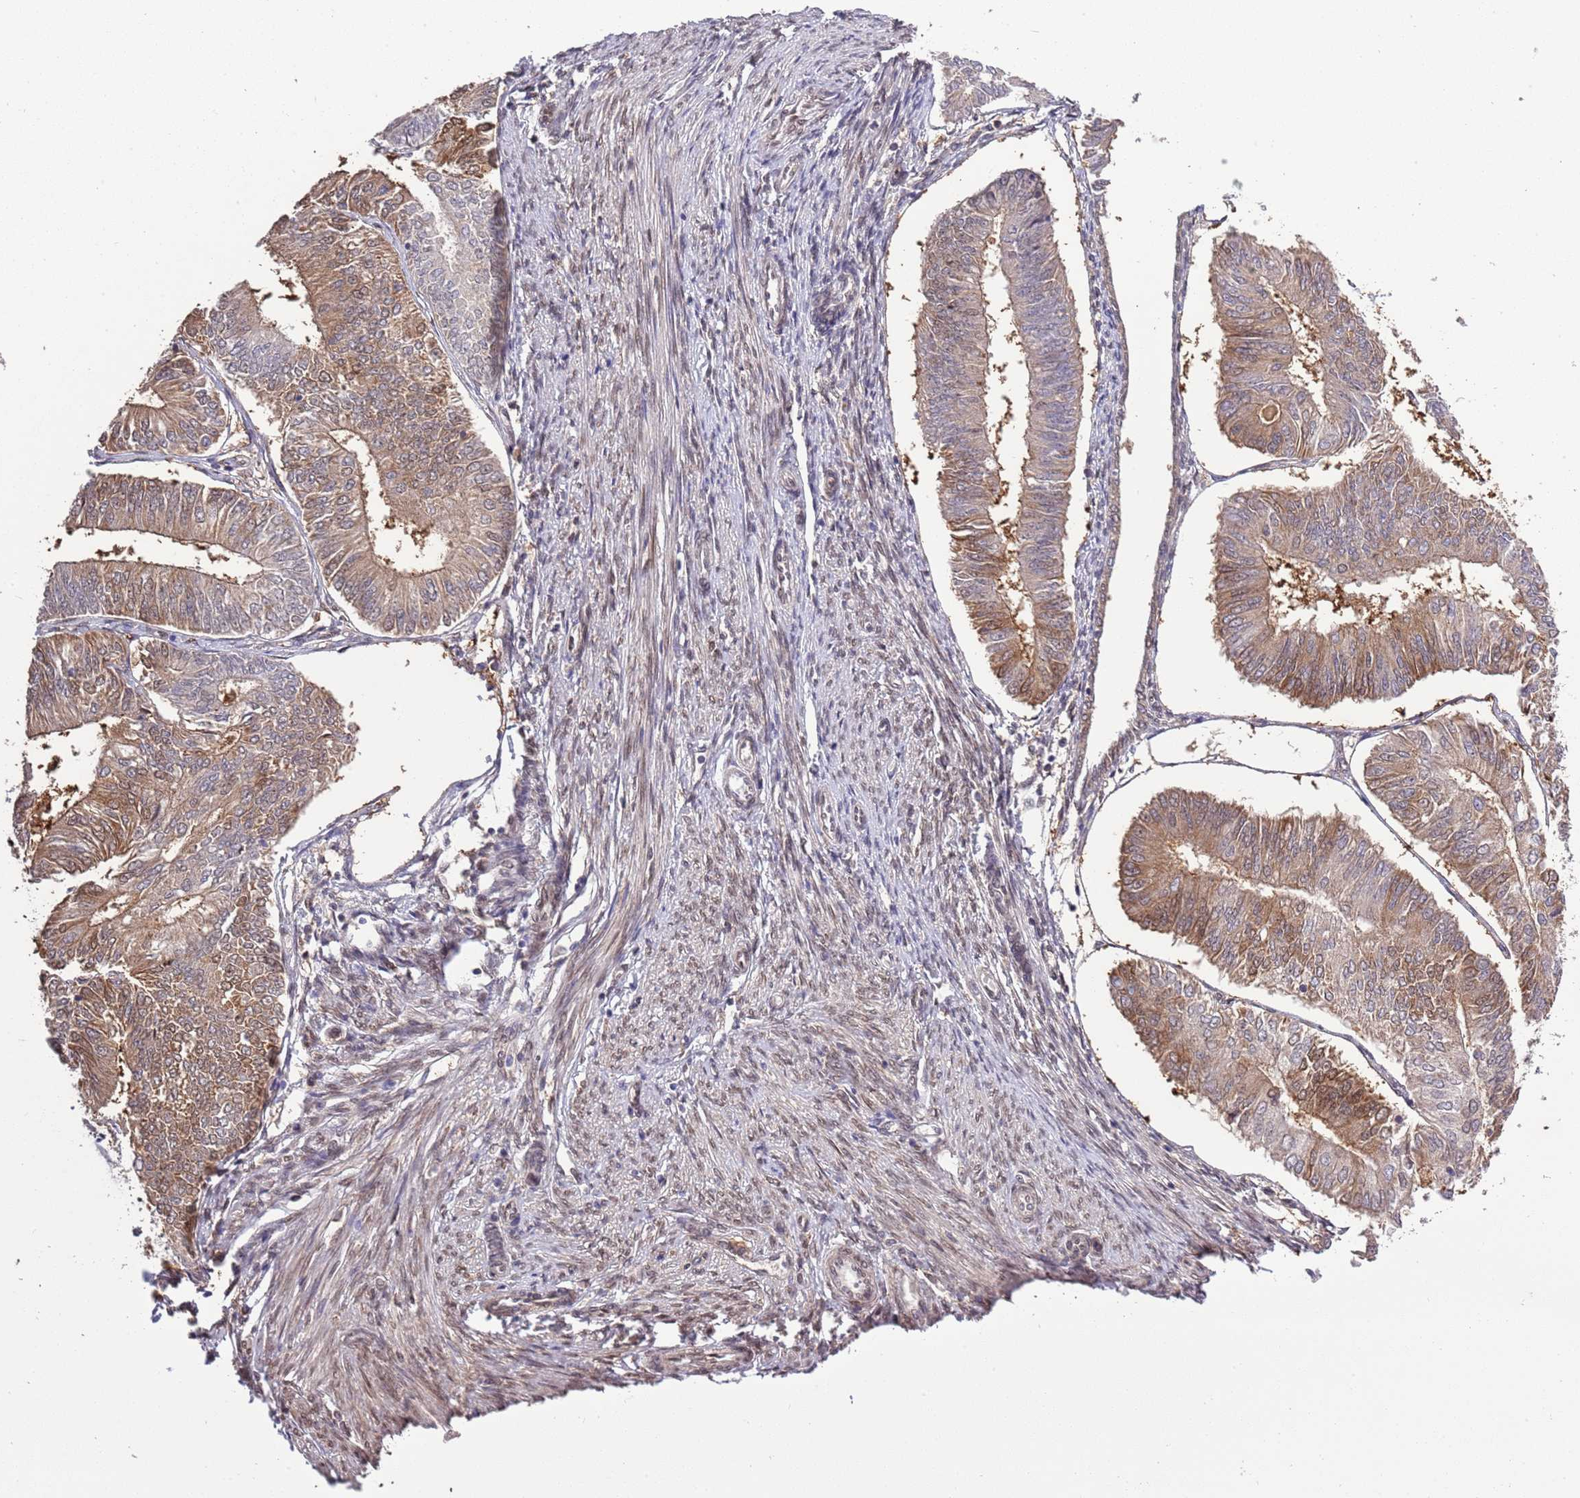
{"staining": {"intensity": "moderate", "quantity": ">75%", "location": "cytoplasmic/membranous,nuclear"}, "tissue": "endometrial cancer", "cell_type": "Tumor cells", "image_type": "cancer", "snomed": [{"axis": "morphology", "description": "Adenocarcinoma, NOS"}, {"axis": "topography", "description": "Endometrium"}], "caption": "A histopathology image showing moderate cytoplasmic/membranous and nuclear expression in about >75% of tumor cells in adenocarcinoma (endometrial), as visualized by brown immunohistochemical staining.", "gene": "ZNF665", "patient": {"sex": "female", "age": 58}}